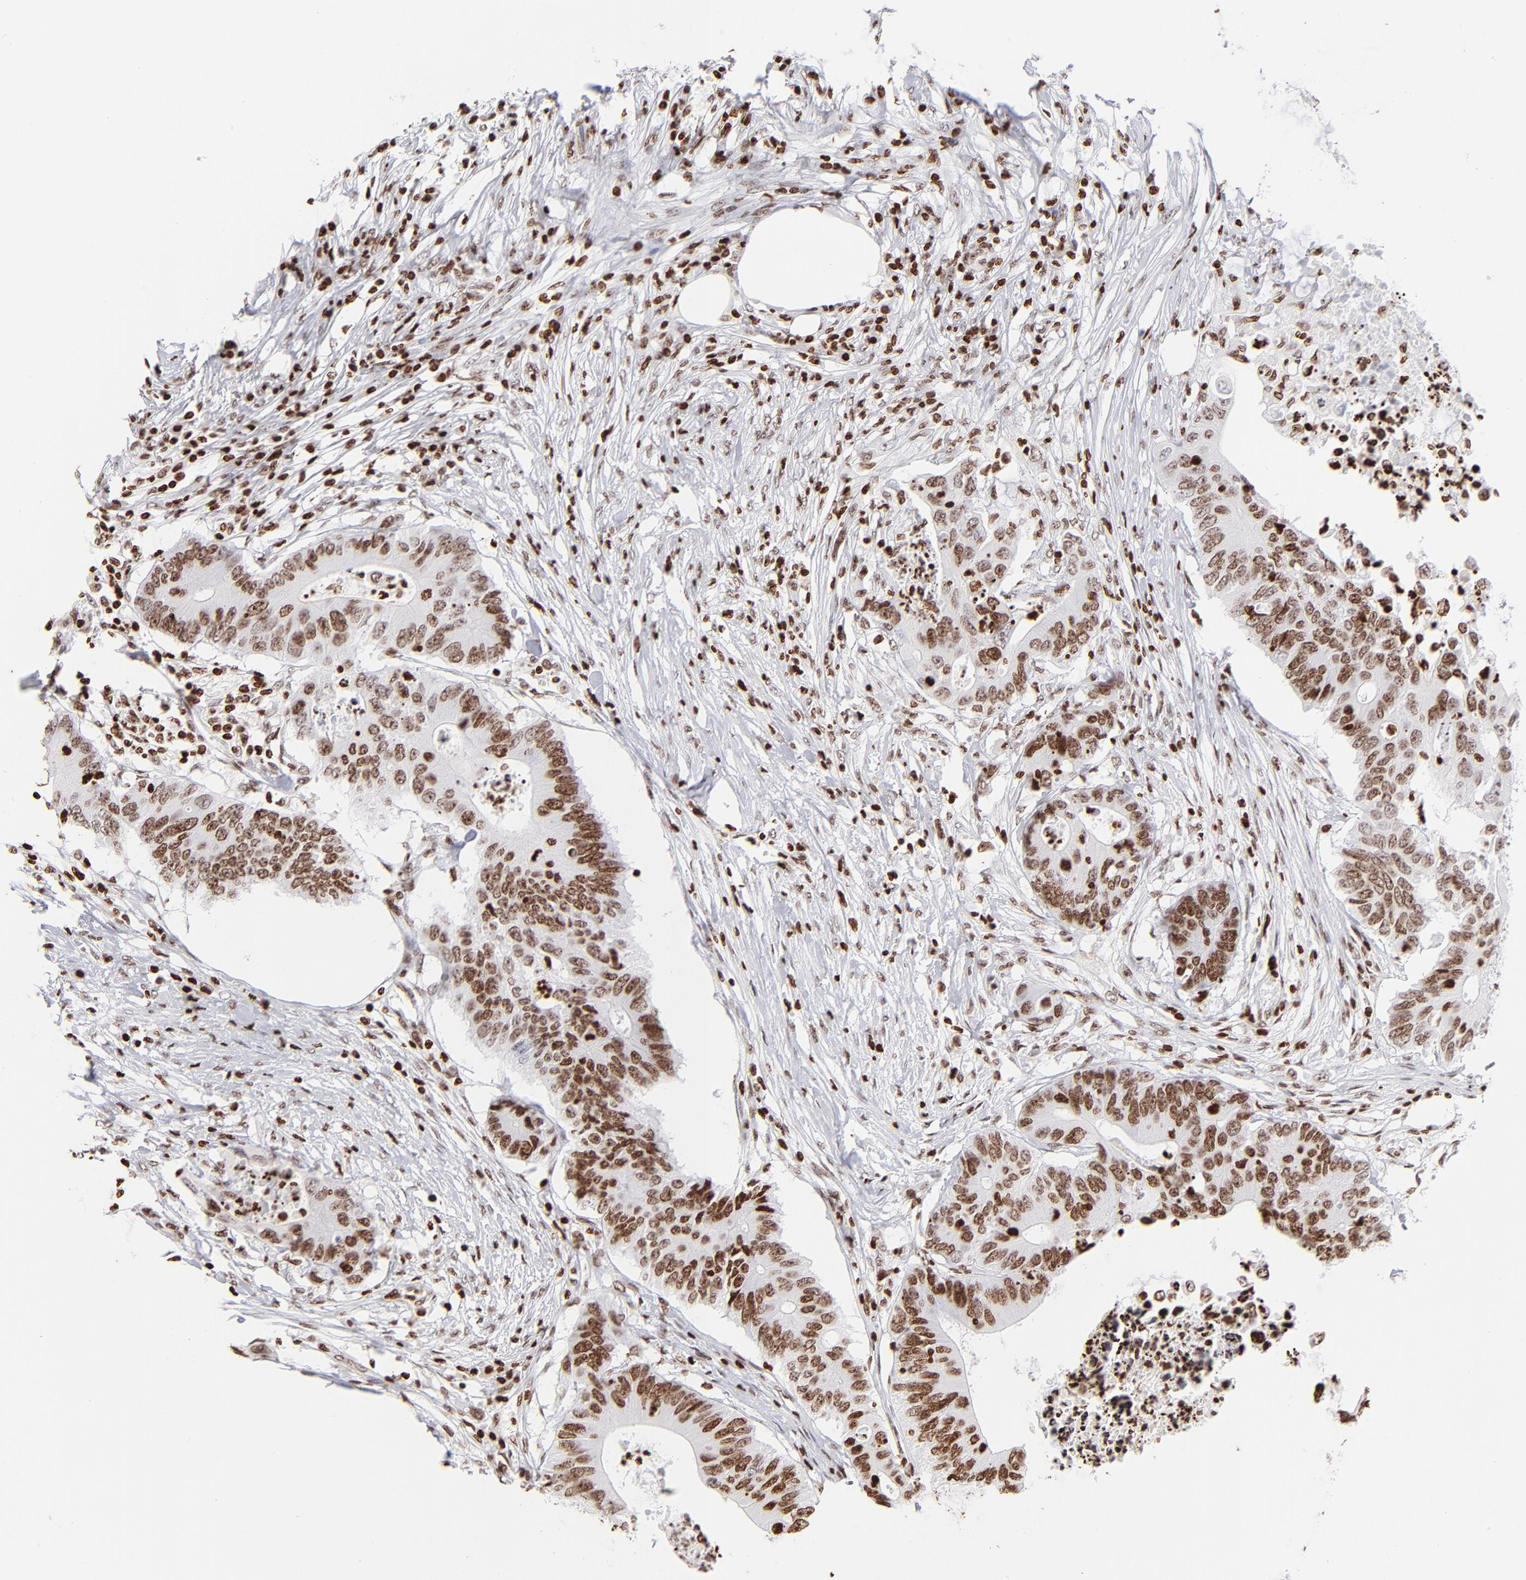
{"staining": {"intensity": "moderate", "quantity": ">75%", "location": "nuclear"}, "tissue": "colorectal cancer", "cell_type": "Tumor cells", "image_type": "cancer", "snomed": [{"axis": "morphology", "description": "Adenocarcinoma, NOS"}, {"axis": "topography", "description": "Colon"}], "caption": "Protein analysis of colorectal cancer (adenocarcinoma) tissue reveals moderate nuclear expression in approximately >75% of tumor cells.", "gene": "RTL4", "patient": {"sex": "male", "age": 71}}